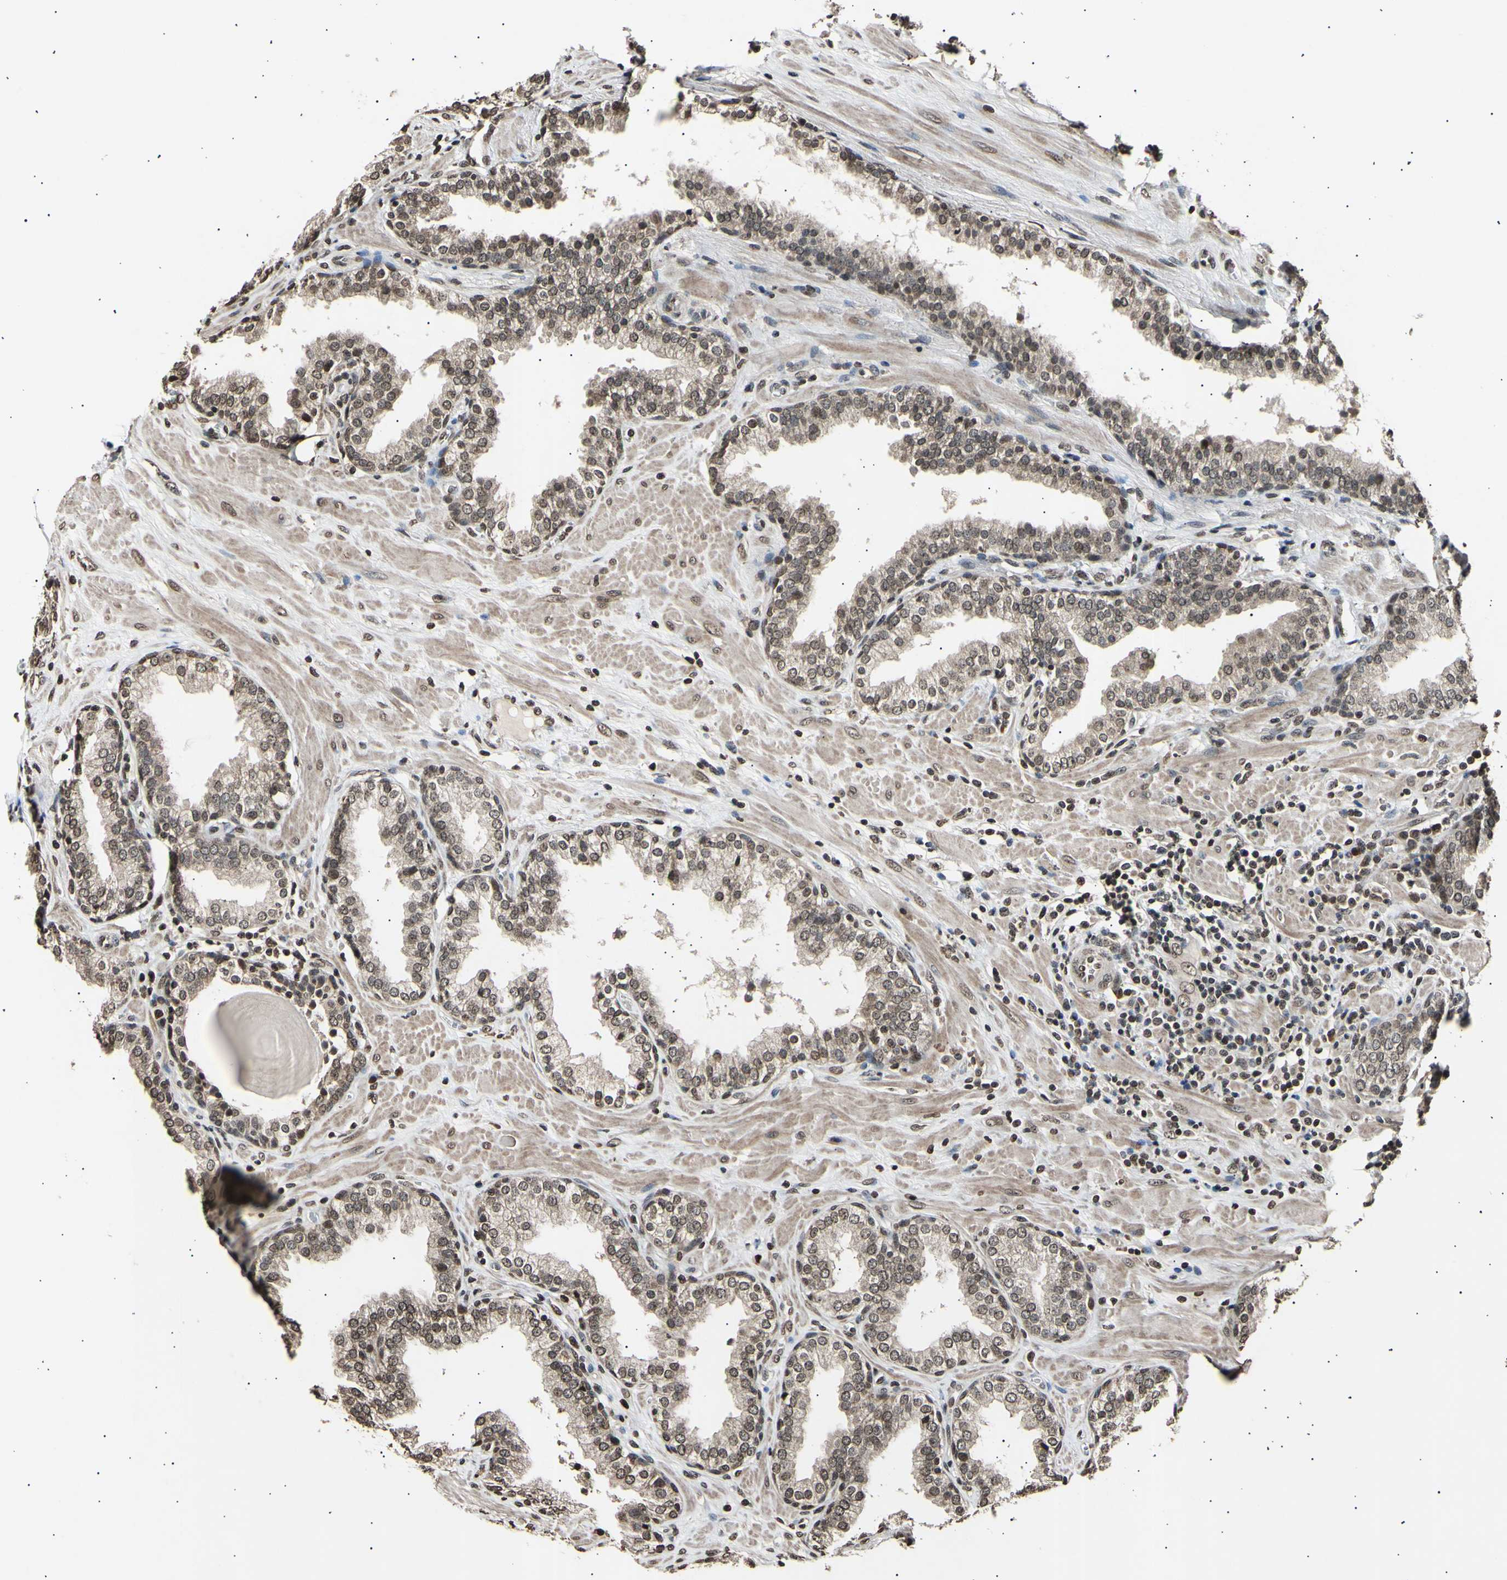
{"staining": {"intensity": "moderate", "quantity": ">75%", "location": "cytoplasmic/membranous,nuclear"}, "tissue": "prostate", "cell_type": "Glandular cells", "image_type": "normal", "snomed": [{"axis": "morphology", "description": "Normal tissue, NOS"}, {"axis": "topography", "description": "Prostate"}], "caption": "A medium amount of moderate cytoplasmic/membranous,nuclear staining is appreciated in about >75% of glandular cells in normal prostate.", "gene": "ANAPC7", "patient": {"sex": "male", "age": 51}}